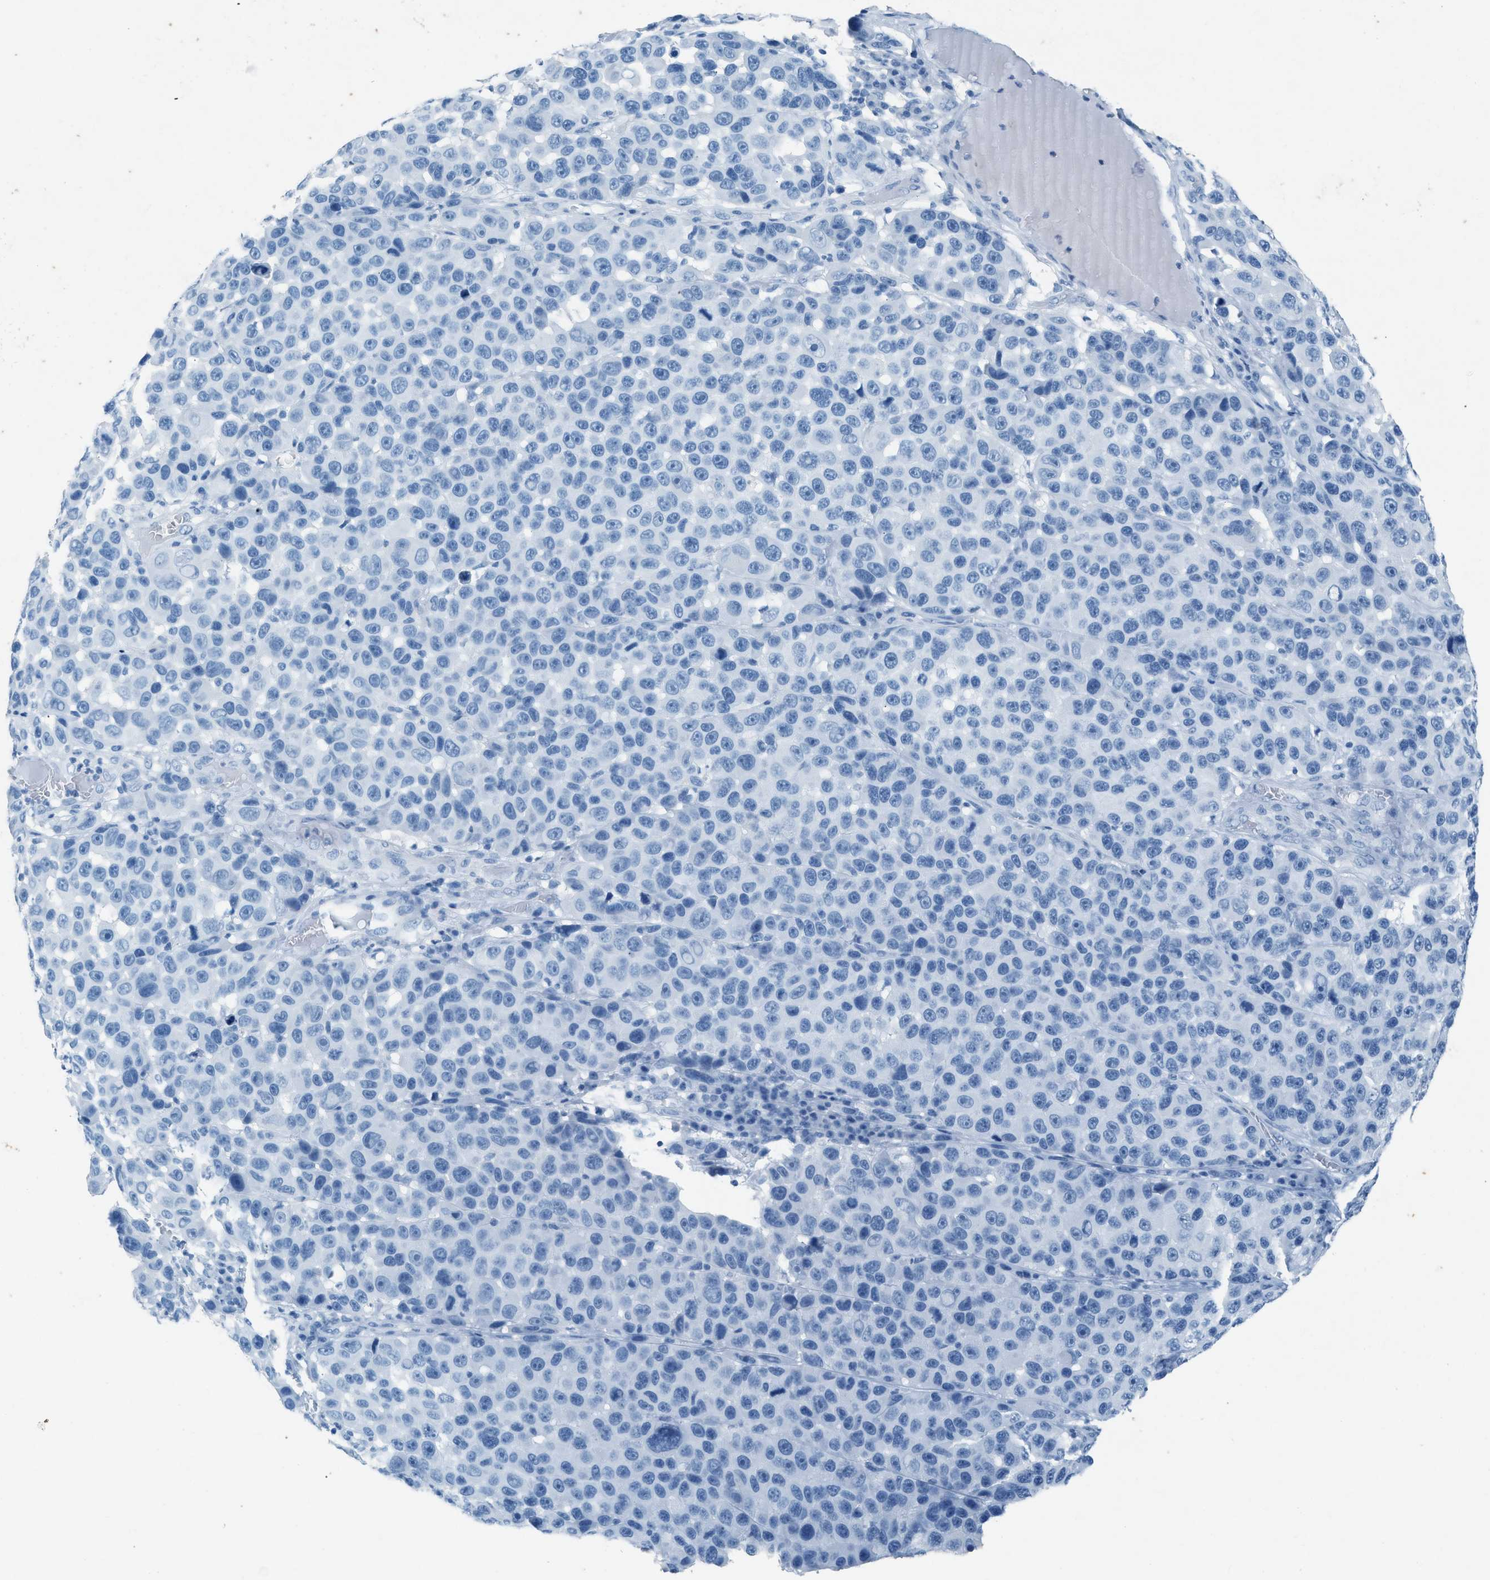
{"staining": {"intensity": "negative", "quantity": "none", "location": "none"}, "tissue": "melanoma", "cell_type": "Tumor cells", "image_type": "cancer", "snomed": [{"axis": "morphology", "description": "Malignant melanoma, NOS"}, {"axis": "topography", "description": "Skin"}], "caption": "This is a photomicrograph of immunohistochemistry staining of melanoma, which shows no staining in tumor cells.", "gene": "HHATL", "patient": {"sex": "male", "age": 53}}